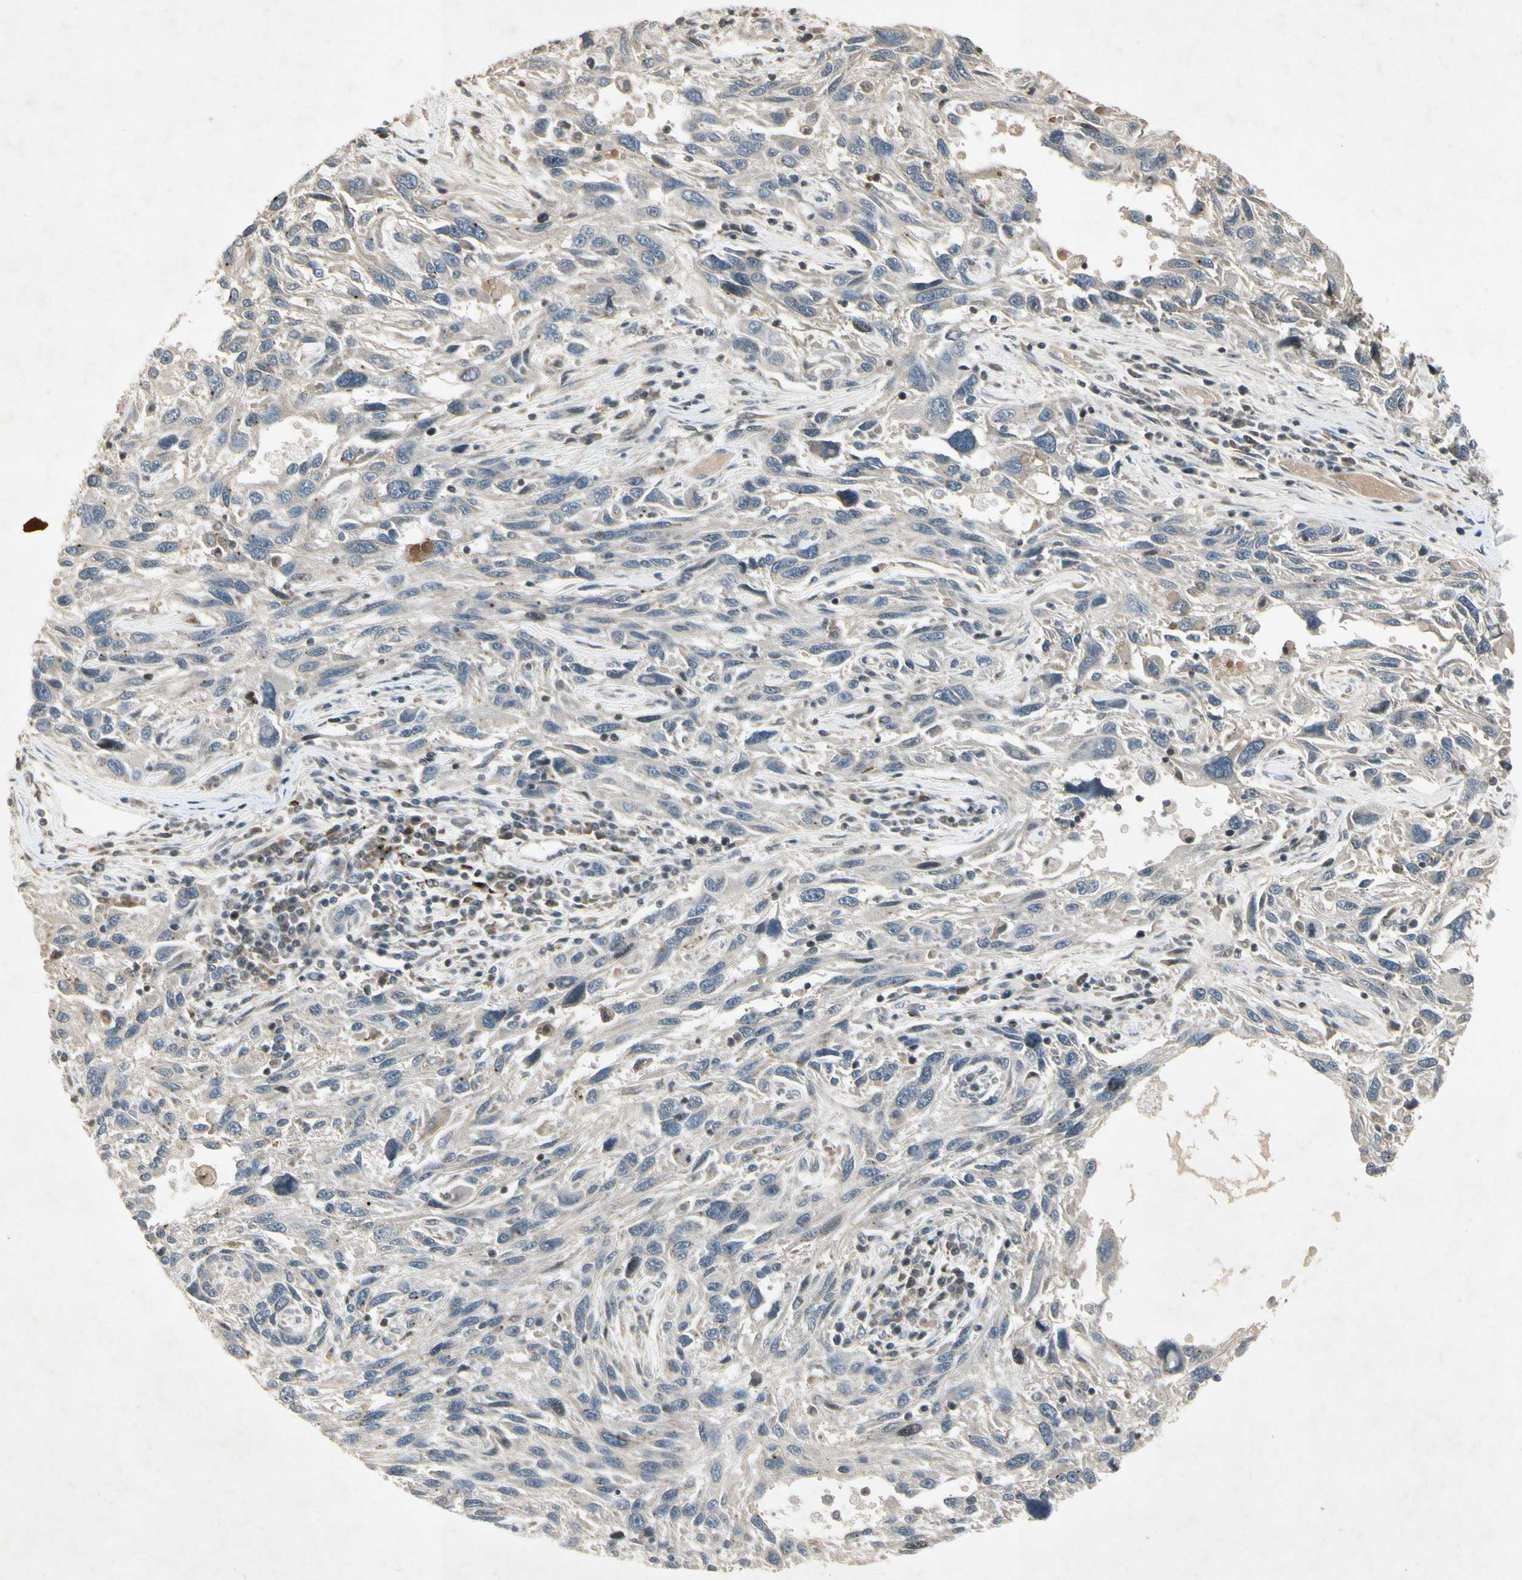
{"staining": {"intensity": "negative", "quantity": "none", "location": "none"}, "tissue": "melanoma", "cell_type": "Tumor cells", "image_type": "cancer", "snomed": [{"axis": "morphology", "description": "Malignant melanoma, NOS"}, {"axis": "topography", "description": "Skin"}], "caption": "Tumor cells show no significant staining in melanoma.", "gene": "TEK", "patient": {"sex": "male", "age": 53}}